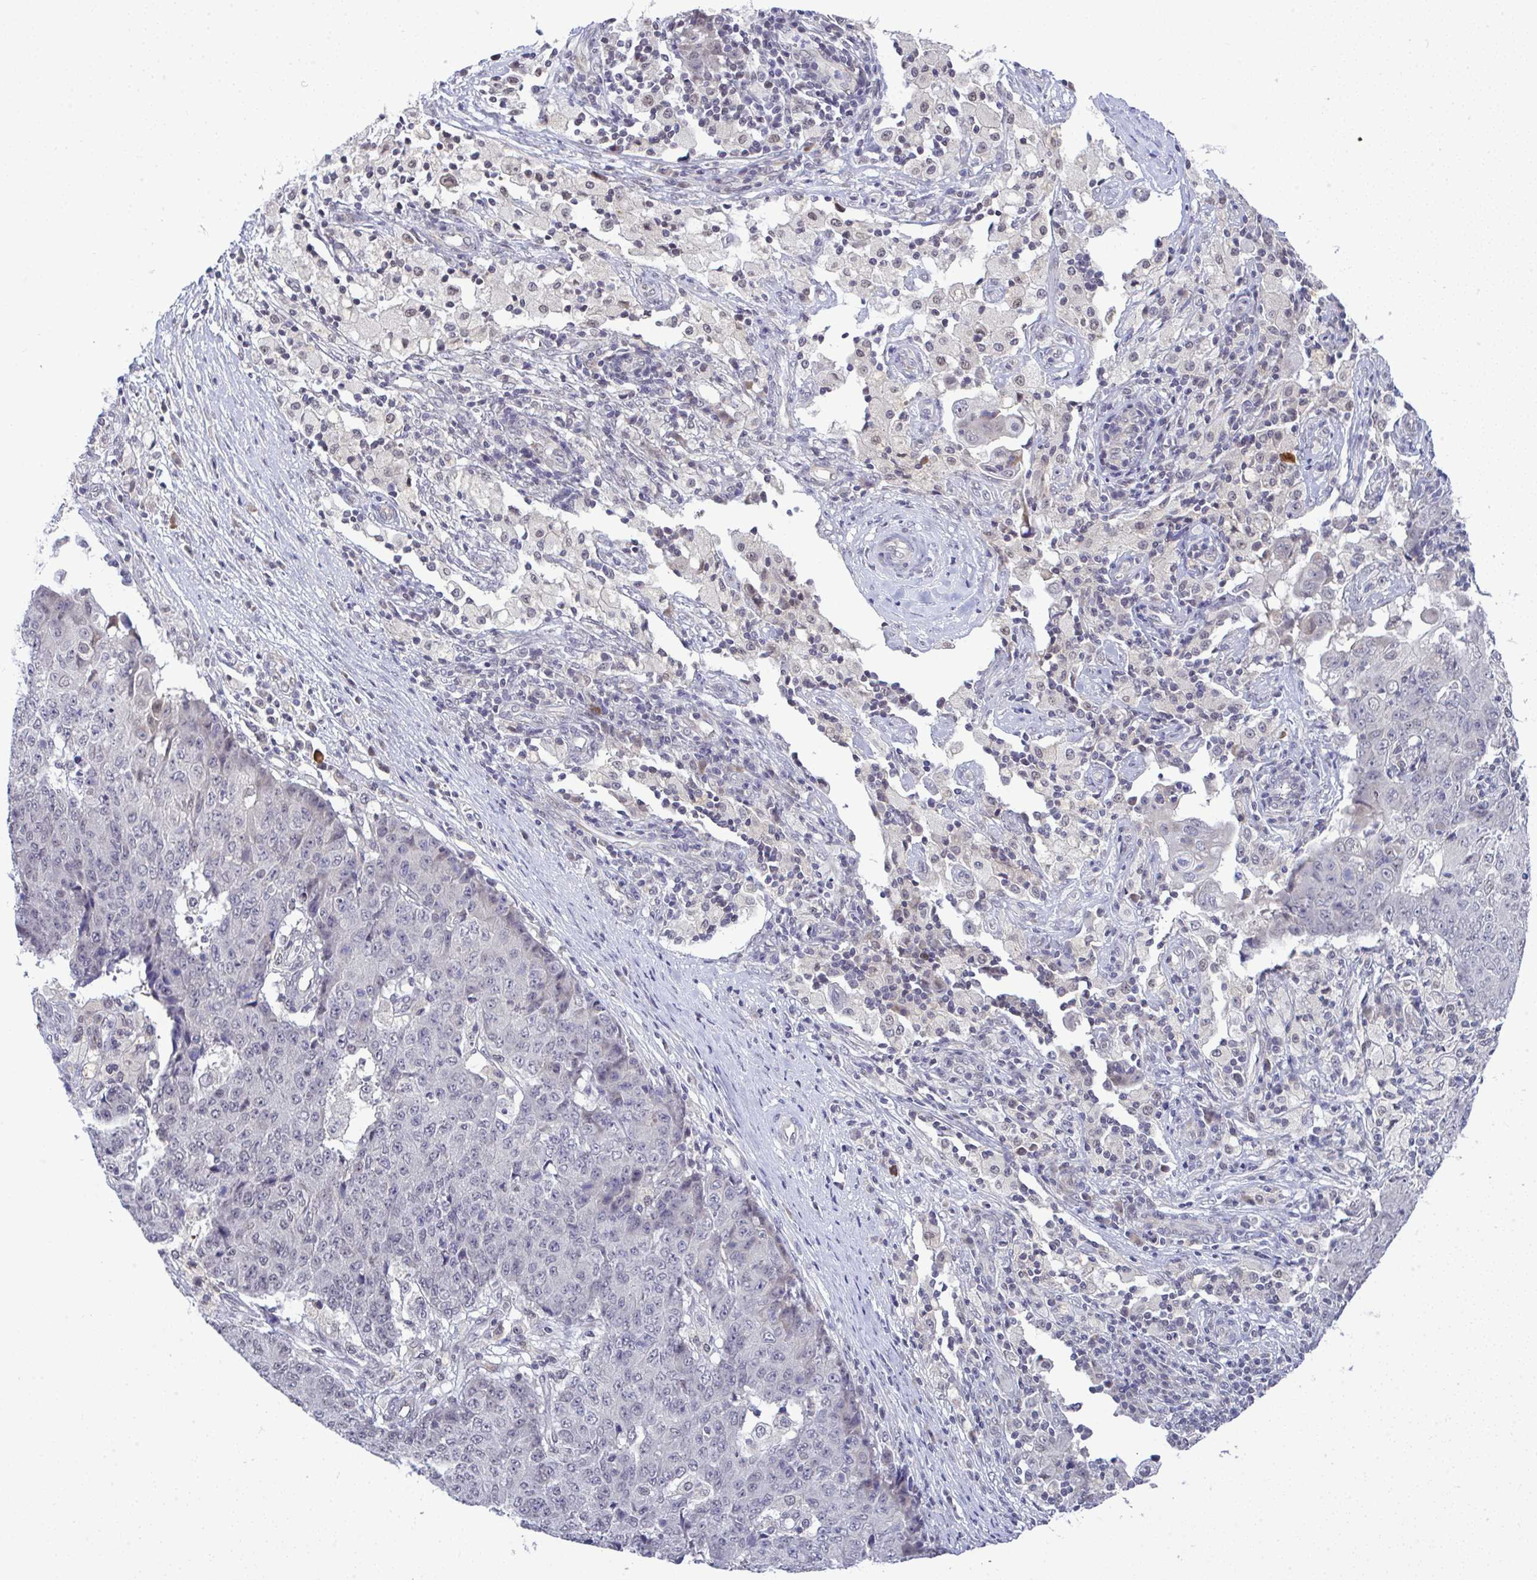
{"staining": {"intensity": "negative", "quantity": "none", "location": "none"}, "tissue": "ovarian cancer", "cell_type": "Tumor cells", "image_type": "cancer", "snomed": [{"axis": "morphology", "description": "Carcinoma, endometroid"}, {"axis": "topography", "description": "Ovary"}], "caption": "A histopathology image of endometroid carcinoma (ovarian) stained for a protein exhibits no brown staining in tumor cells.", "gene": "C9orf64", "patient": {"sex": "female", "age": 42}}